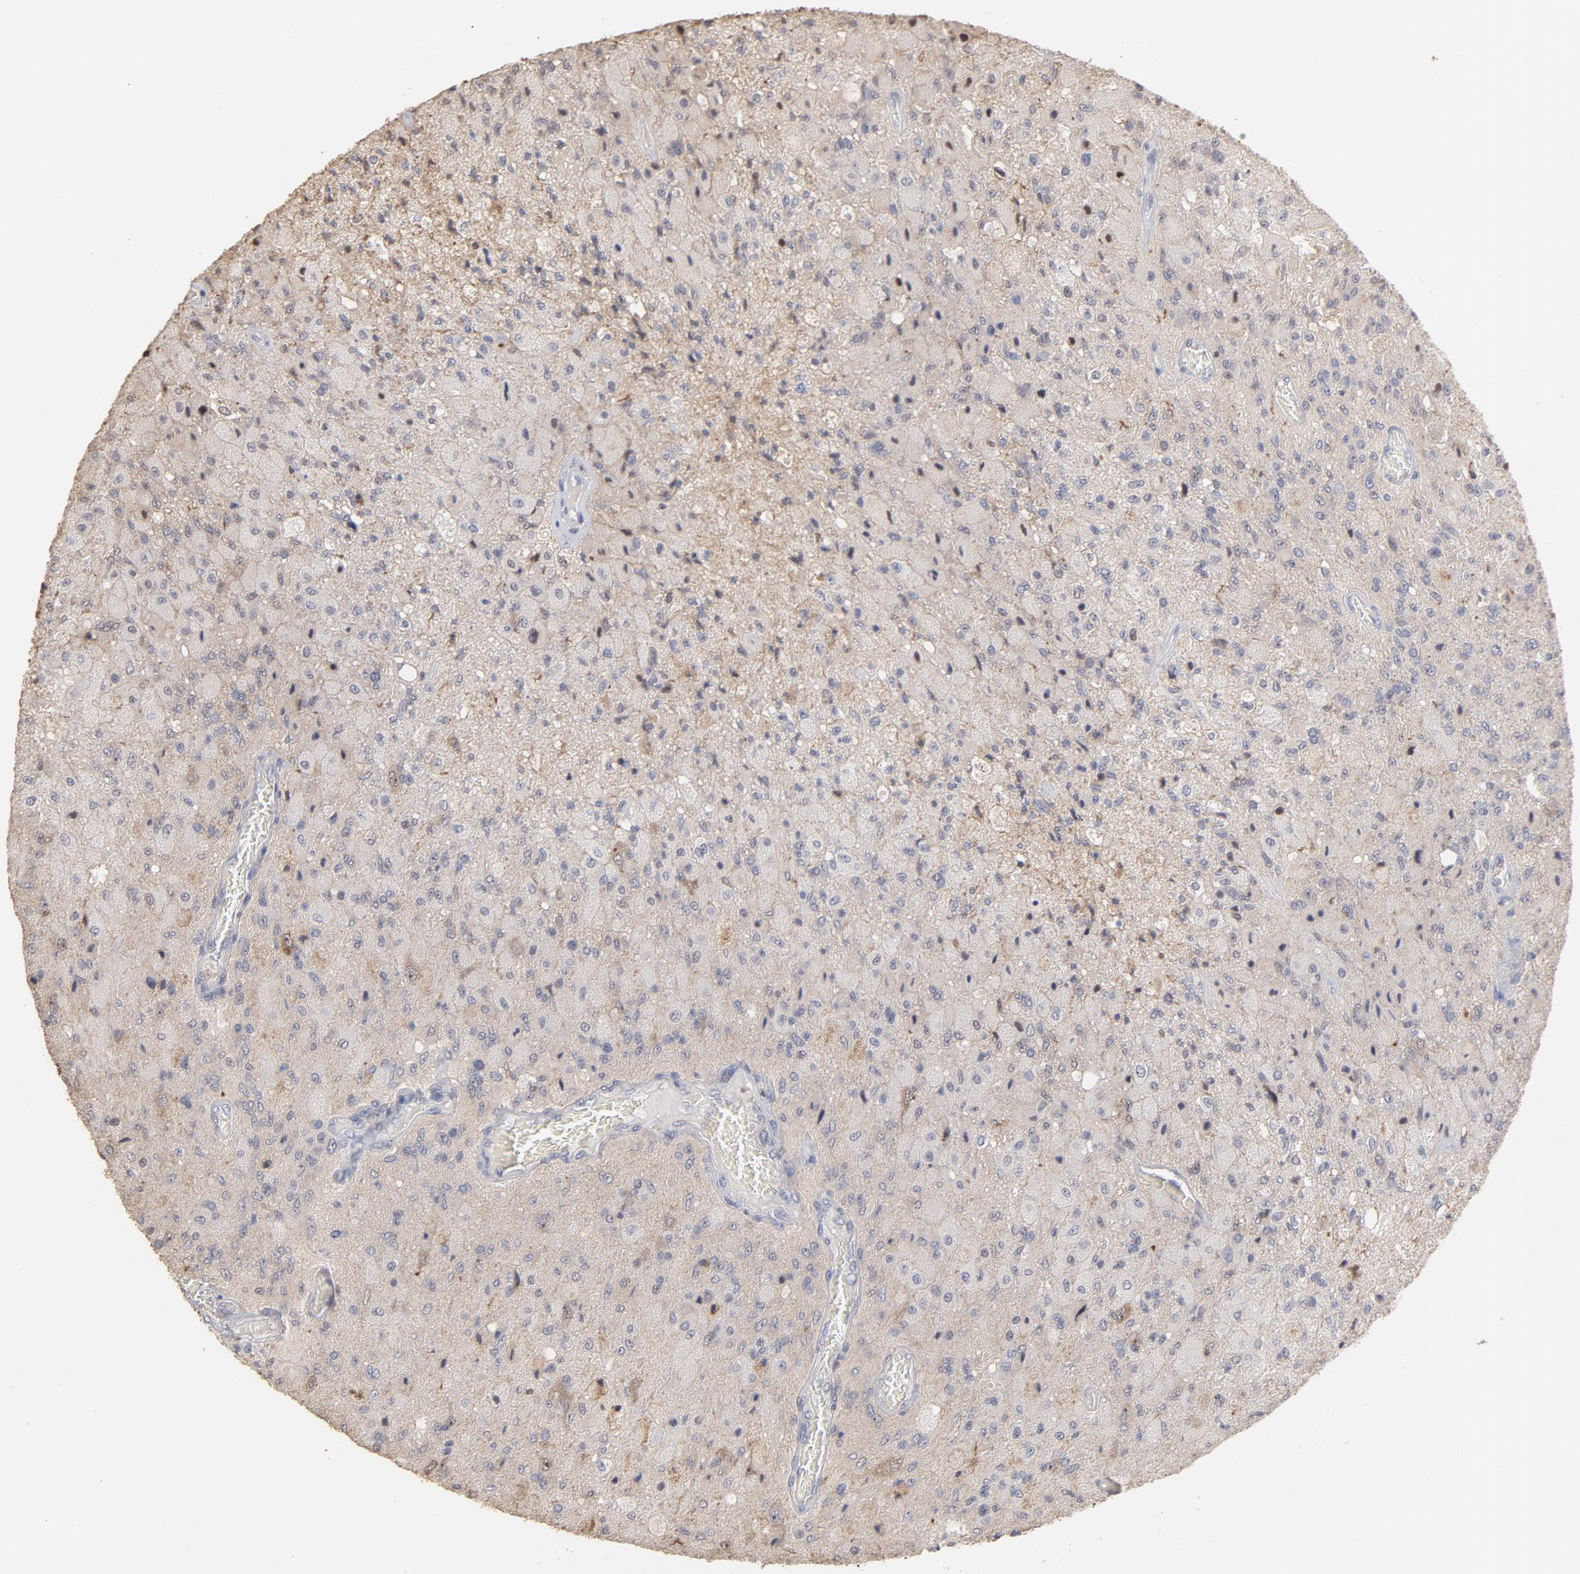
{"staining": {"intensity": "moderate", "quantity": ">75%", "location": "cytoplasmic/membranous"}, "tissue": "glioma", "cell_type": "Tumor cells", "image_type": "cancer", "snomed": [{"axis": "morphology", "description": "Normal tissue, NOS"}, {"axis": "morphology", "description": "Glioma, malignant, High grade"}, {"axis": "topography", "description": "Cerebral cortex"}], "caption": "Immunohistochemical staining of glioma shows medium levels of moderate cytoplasmic/membranous expression in approximately >75% of tumor cells. The staining was performed using DAB (3,3'-diaminobenzidine), with brown indicating positive protein expression. Nuclei are stained blue with hematoxylin.", "gene": "PNMA1", "patient": {"sex": "male", "age": 77}}